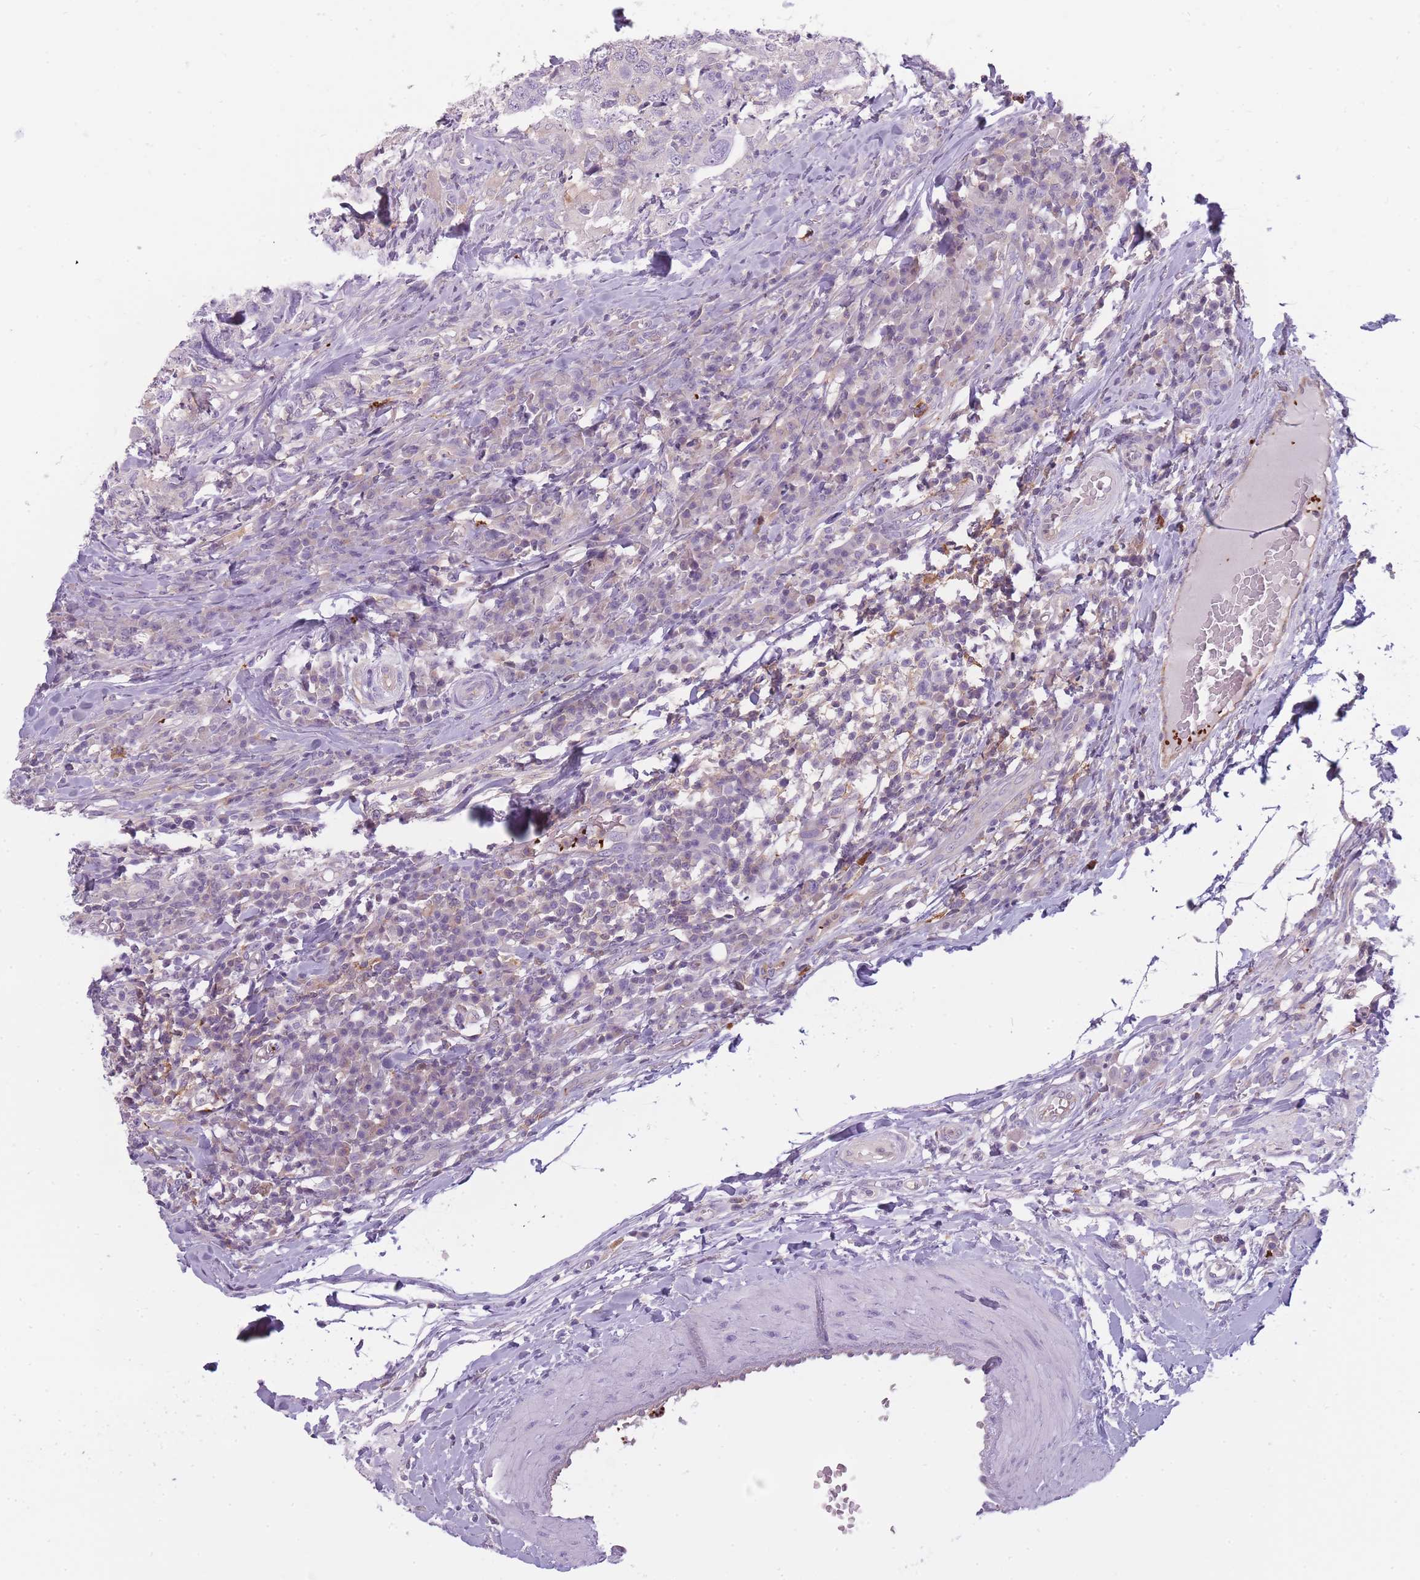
{"staining": {"intensity": "negative", "quantity": "none", "location": "none"}, "tissue": "head and neck cancer", "cell_type": "Tumor cells", "image_type": "cancer", "snomed": [{"axis": "morphology", "description": "Normal tissue, NOS"}, {"axis": "morphology", "description": "Squamous cell carcinoma, NOS"}, {"axis": "topography", "description": "Skeletal muscle"}, {"axis": "topography", "description": "Vascular tissue"}, {"axis": "topography", "description": "Peripheral nerve tissue"}, {"axis": "topography", "description": "Head-Neck"}], "caption": "An IHC histopathology image of head and neck cancer (squamous cell carcinoma) is shown. There is no staining in tumor cells of head and neck cancer (squamous cell carcinoma).", "gene": "NDST2", "patient": {"sex": "male", "age": 66}}